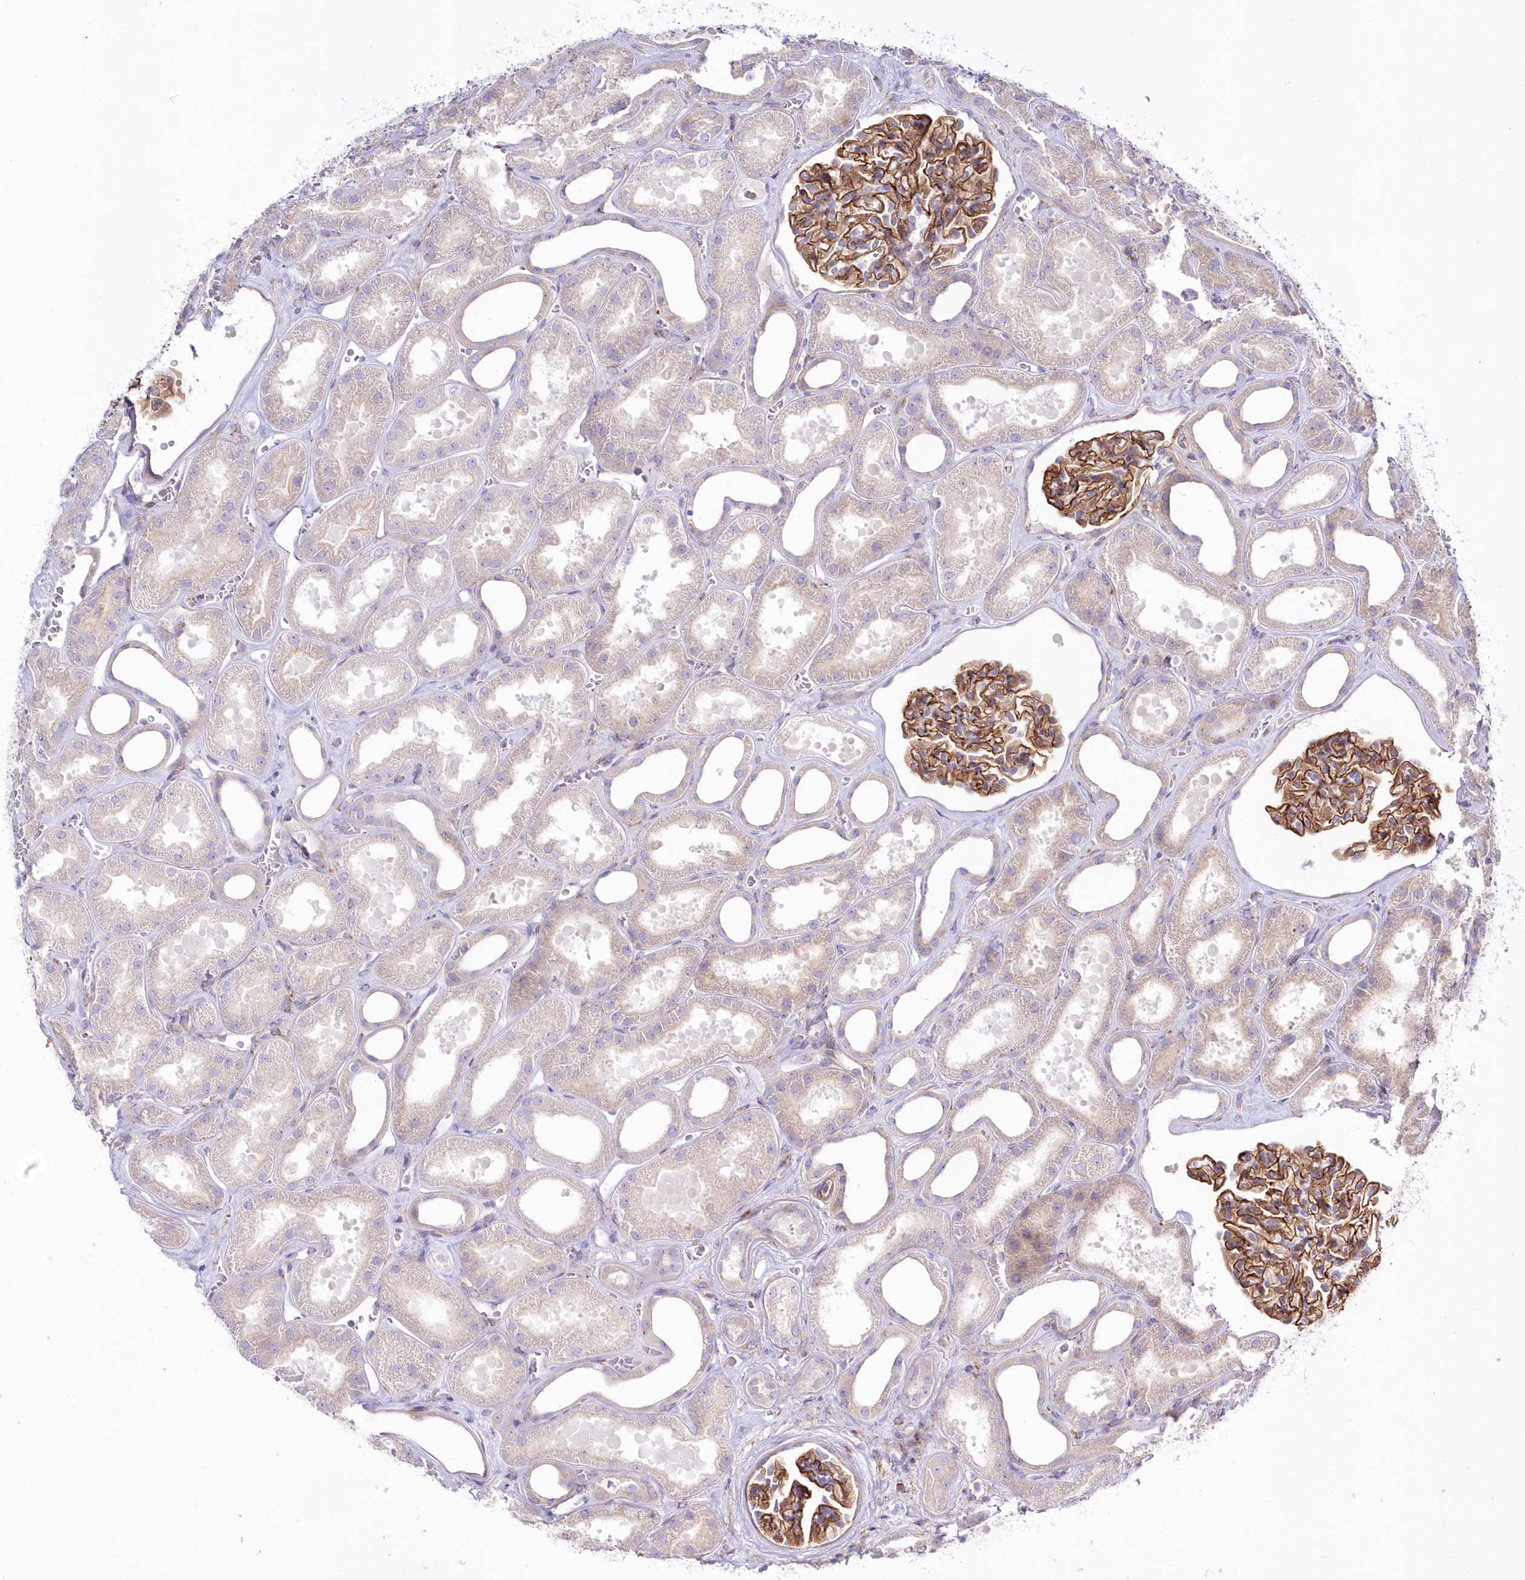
{"staining": {"intensity": "strong", "quantity": ">75%", "location": "cytoplasmic/membranous"}, "tissue": "kidney", "cell_type": "Cells in glomeruli", "image_type": "normal", "snomed": [{"axis": "morphology", "description": "Normal tissue, NOS"}, {"axis": "morphology", "description": "Adenocarcinoma, NOS"}, {"axis": "topography", "description": "Kidney"}], "caption": "Strong cytoplasmic/membranous protein positivity is seen in approximately >75% of cells in glomeruli in kidney. The staining was performed using DAB (3,3'-diaminobenzidine), with brown indicating positive protein expression. Nuclei are stained blue with hematoxylin.", "gene": "ARFGEF3", "patient": {"sex": "female", "age": 68}}